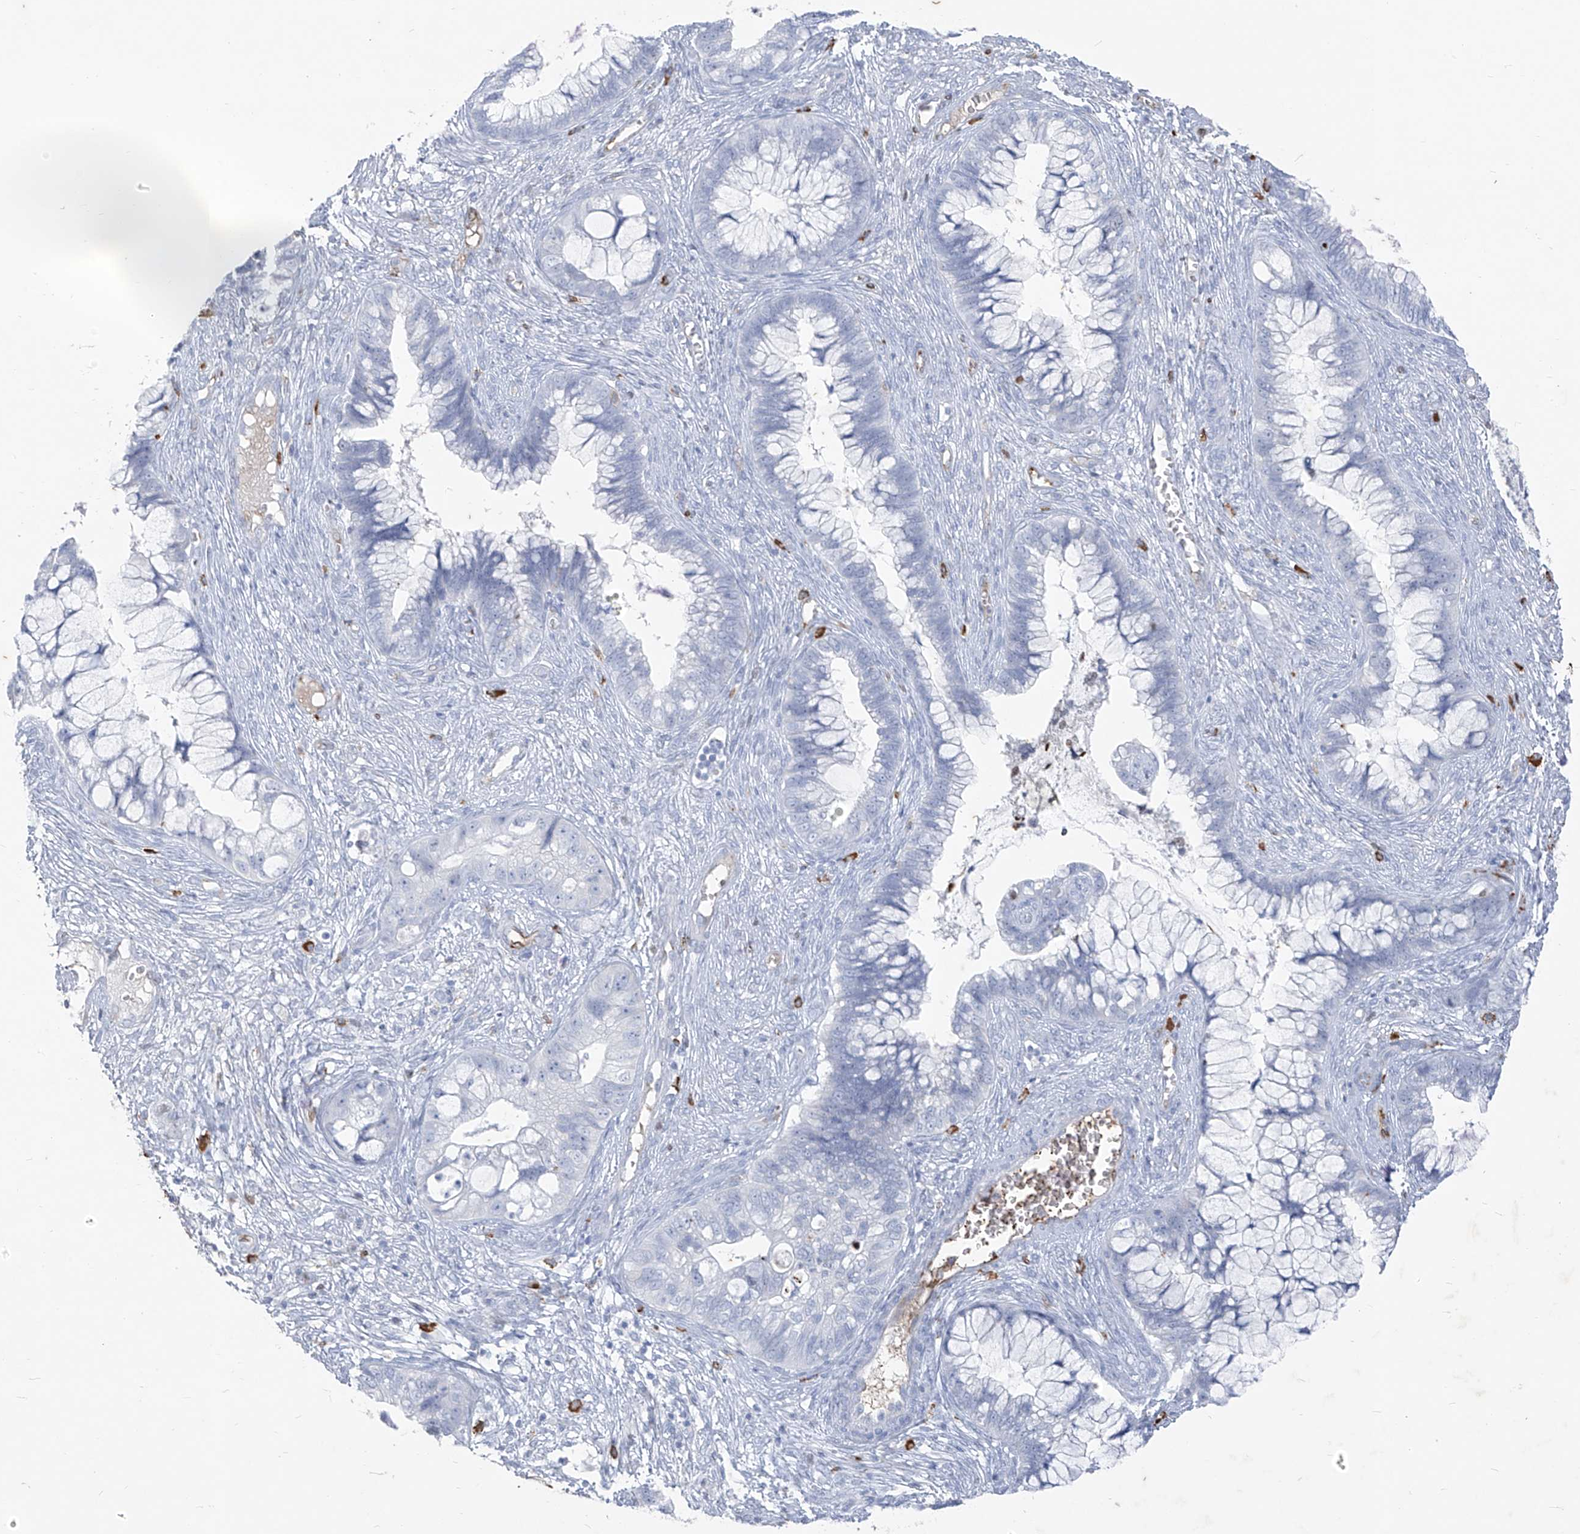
{"staining": {"intensity": "negative", "quantity": "none", "location": "none"}, "tissue": "cervical cancer", "cell_type": "Tumor cells", "image_type": "cancer", "snomed": [{"axis": "morphology", "description": "Adenocarcinoma, NOS"}, {"axis": "topography", "description": "Cervix"}], "caption": "IHC photomicrograph of neoplastic tissue: human adenocarcinoma (cervical) stained with DAB demonstrates no significant protein staining in tumor cells.", "gene": "CX3CR1", "patient": {"sex": "female", "age": 44}}